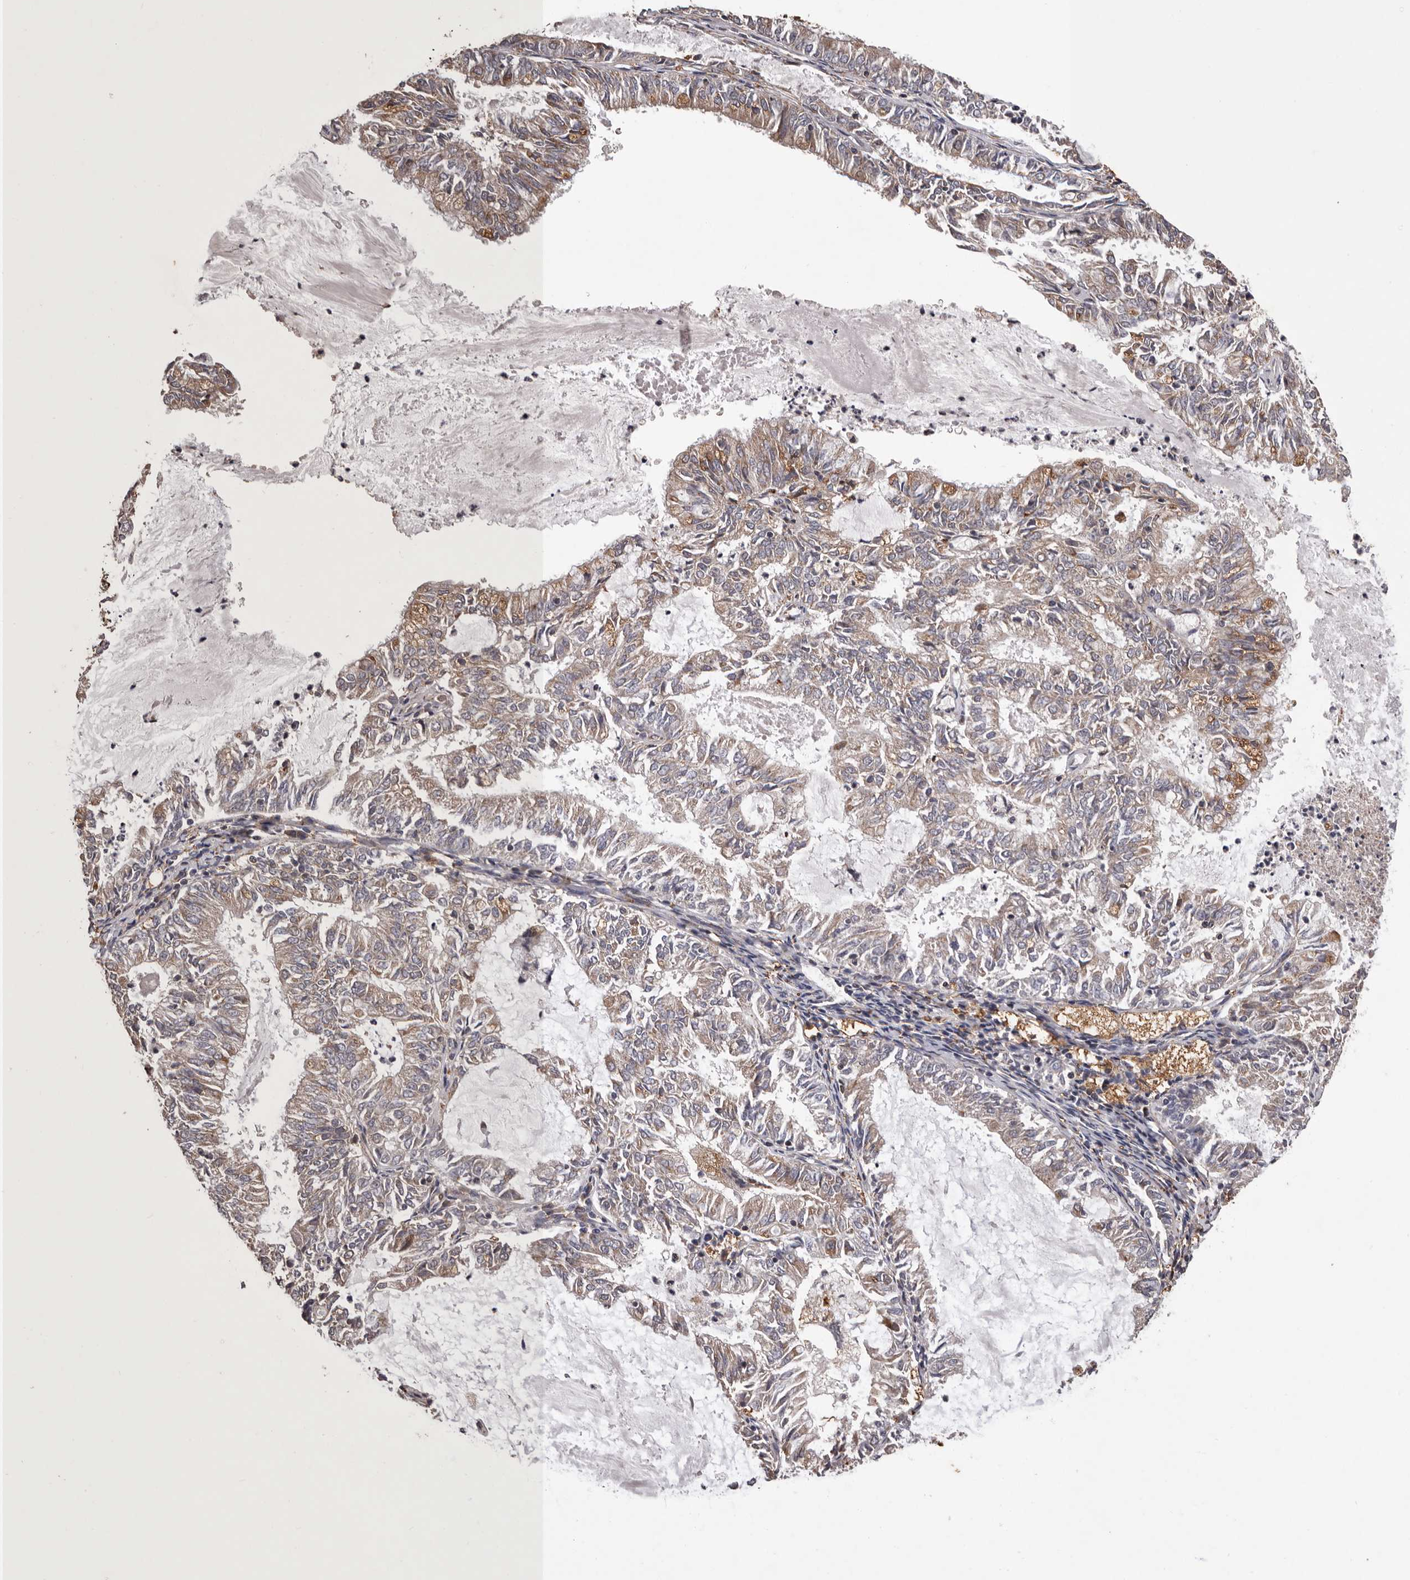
{"staining": {"intensity": "weak", "quantity": "25%-75%", "location": "cytoplasmic/membranous"}, "tissue": "endometrial cancer", "cell_type": "Tumor cells", "image_type": "cancer", "snomed": [{"axis": "morphology", "description": "Adenocarcinoma, NOS"}, {"axis": "topography", "description": "Endometrium"}], "caption": "There is low levels of weak cytoplasmic/membranous positivity in tumor cells of endometrial adenocarcinoma, as demonstrated by immunohistochemical staining (brown color).", "gene": "GADD45B", "patient": {"sex": "female", "age": 57}}